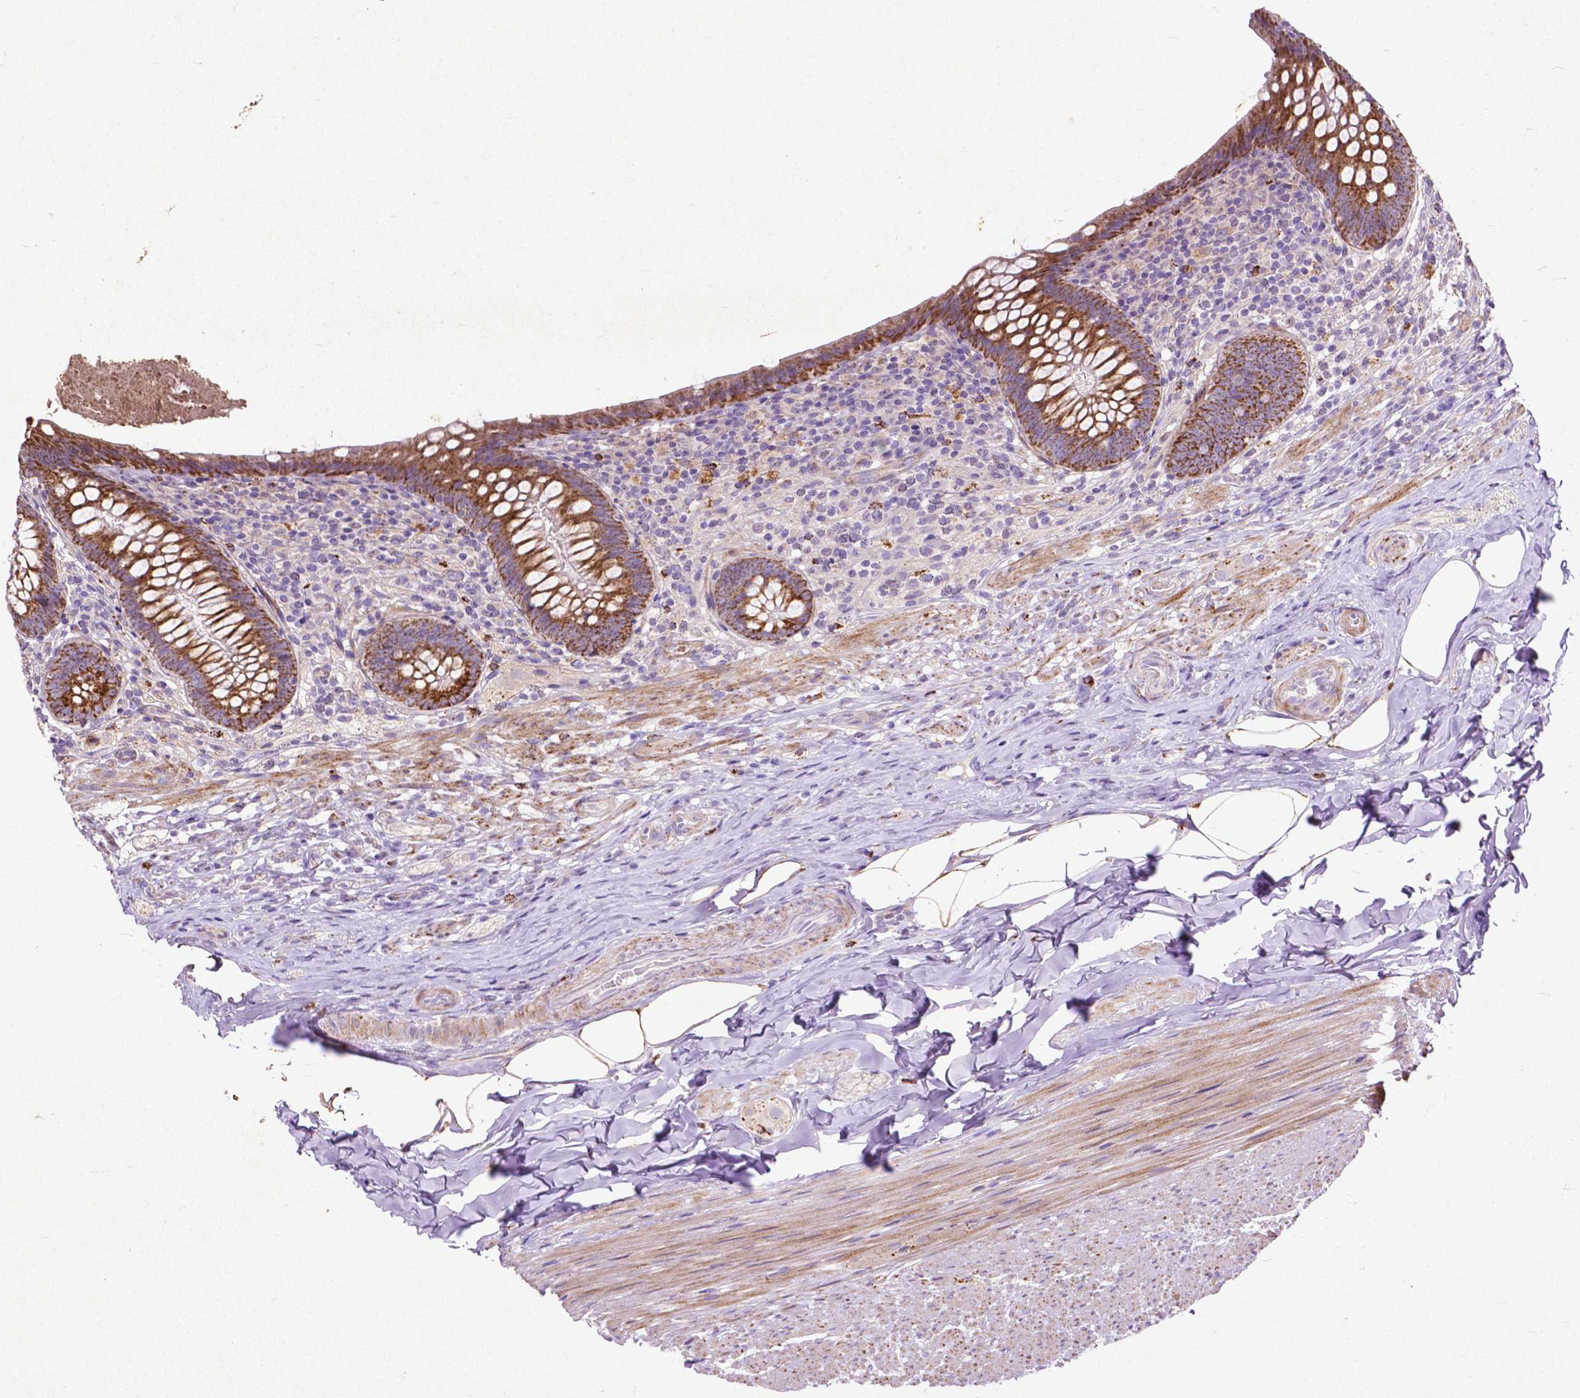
{"staining": {"intensity": "strong", "quantity": ">75%", "location": "cytoplasmic/membranous"}, "tissue": "appendix", "cell_type": "Glandular cells", "image_type": "normal", "snomed": [{"axis": "morphology", "description": "Normal tissue, NOS"}, {"axis": "topography", "description": "Appendix"}], "caption": "The image exhibits staining of unremarkable appendix, revealing strong cytoplasmic/membranous protein expression (brown color) within glandular cells.", "gene": "THEGL", "patient": {"sex": "male", "age": 47}}